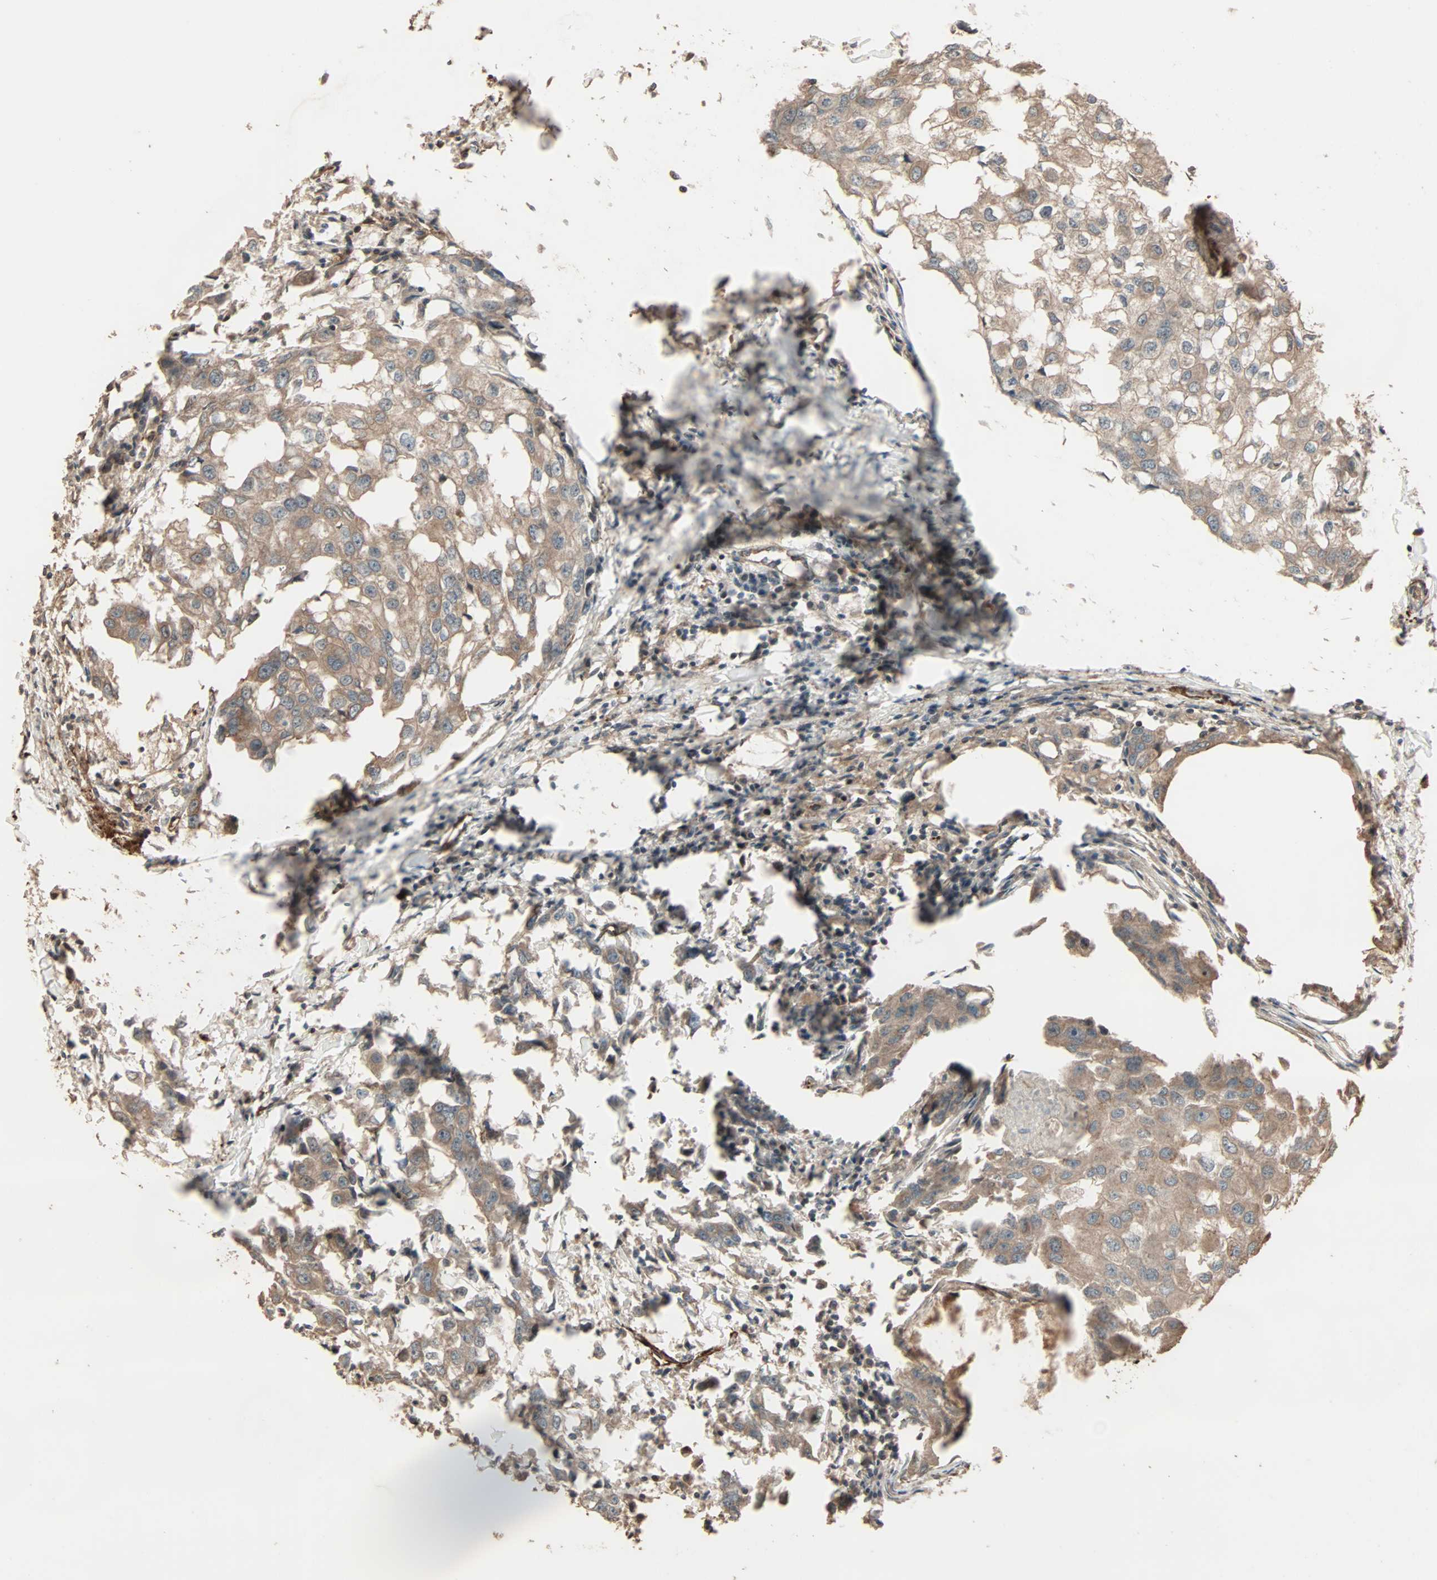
{"staining": {"intensity": "moderate", "quantity": ">75%", "location": "cytoplasmic/membranous"}, "tissue": "breast cancer", "cell_type": "Tumor cells", "image_type": "cancer", "snomed": [{"axis": "morphology", "description": "Duct carcinoma"}, {"axis": "topography", "description": "Breast"}], "caption": "DAB immunohistochemical staining of human breast cancer (intraductal carcinoma) shows moderate cytoplasmic/membranous protein expression in about >75% of tumor cells.", "gene": "CALCRL", "patient": {"sex": "female", "age": 27}}